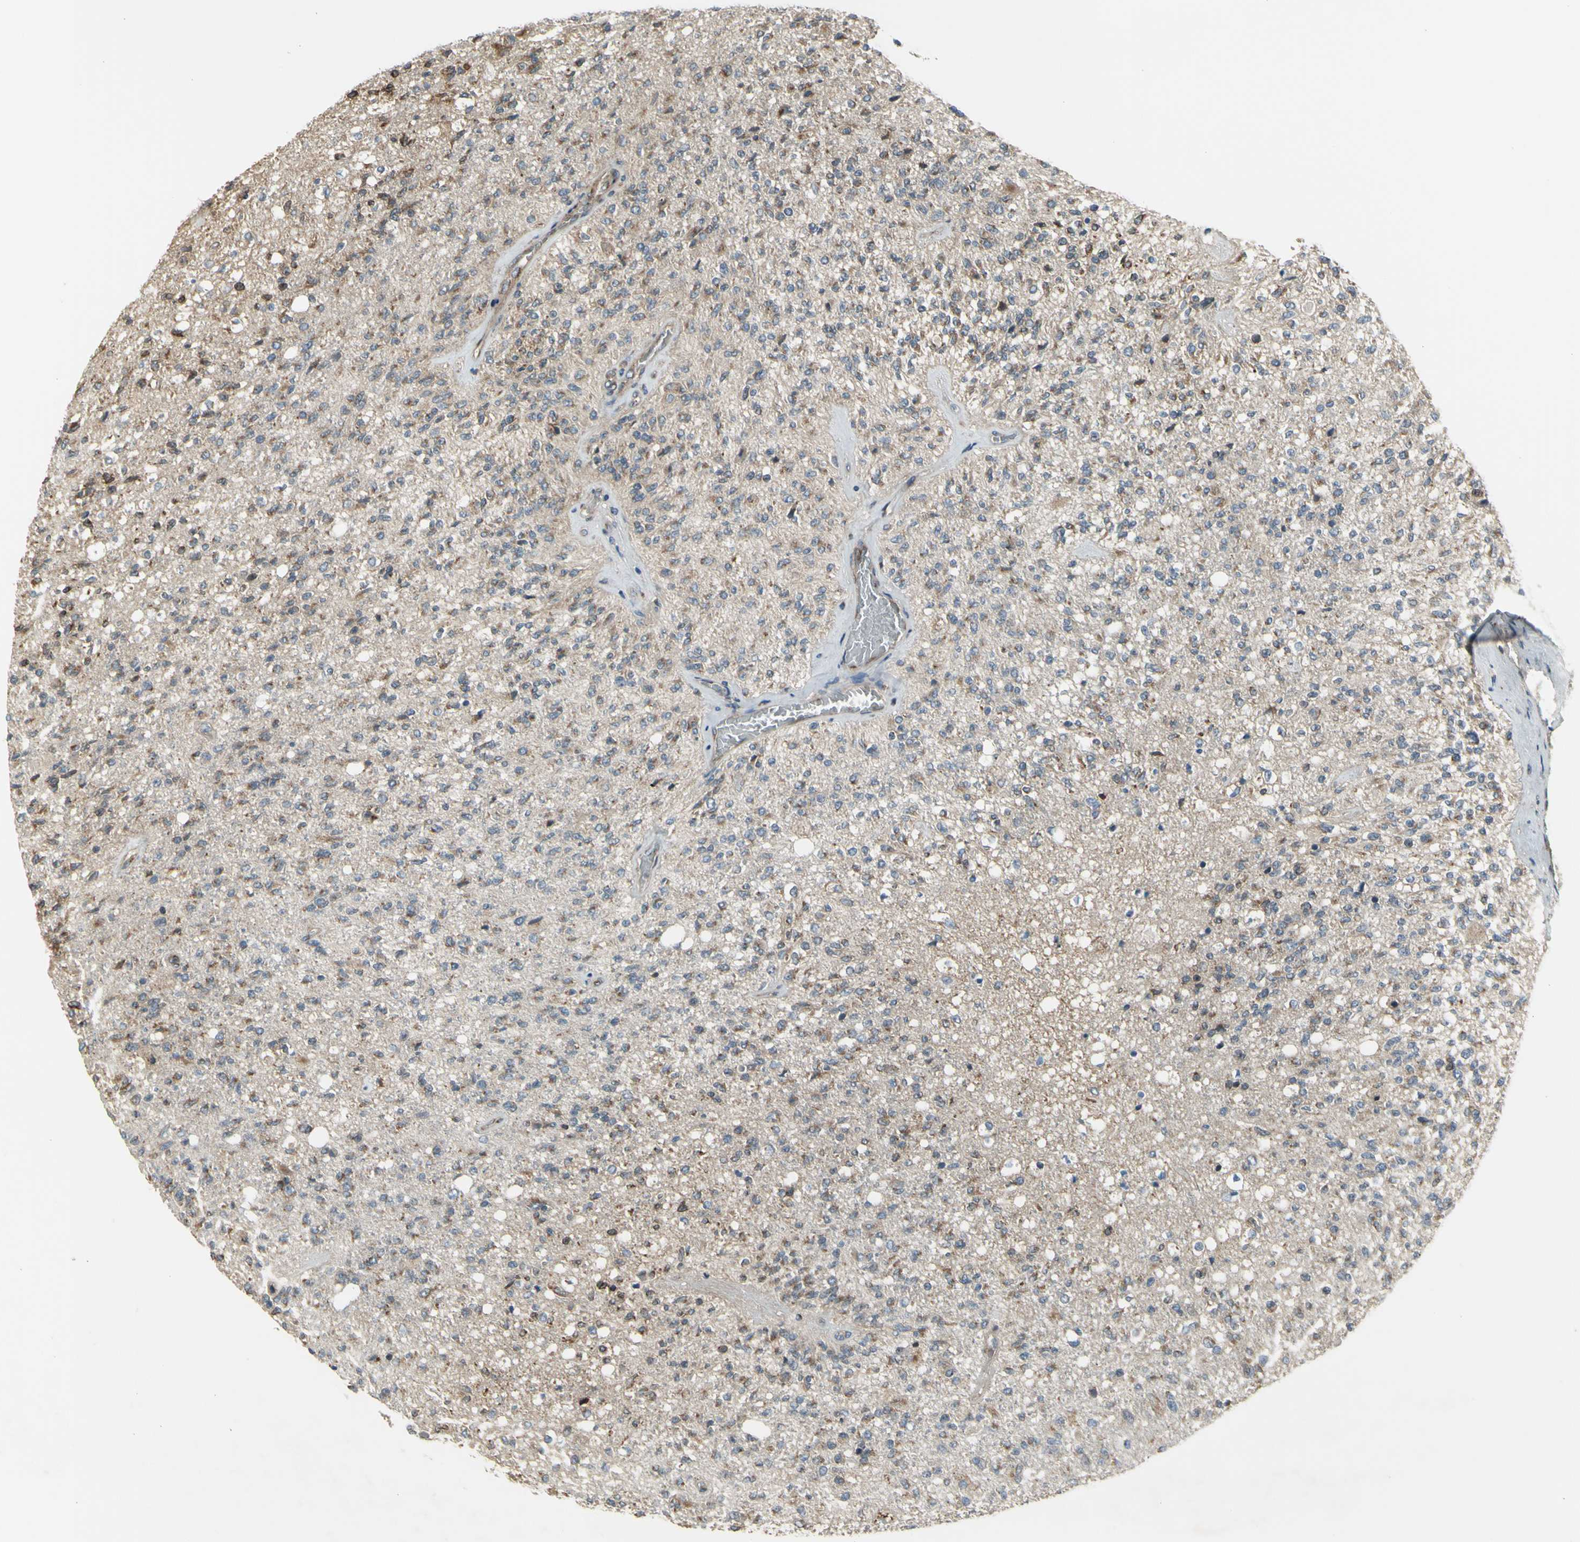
{"staining": {"intensity": "weak", "quantity": "25%-75%", "location": "cytoplasmic/membranous"}, "tissue": "glioma", "cell_type": "Tumor cells", "image_type": "cancer", "snomed": [{"axis": "morphology", "description": "Normal tissue, NOS"}, {"axis": "morphology", "description": "Glioma, malignant, High grade"}, {"axis": "topography", "description": "Cerebral cortex"}], "caption": "Glioma stained for a protein demonstrates weak cytoplasmic/membranous positivity in tumor cells. Using DAB (brown) and hematoxylin (blue) stains, captured at high magnification using brightfield microscopy.", "gene": "SLC39A9", "patient": {"sex": "male", "age": 77}}